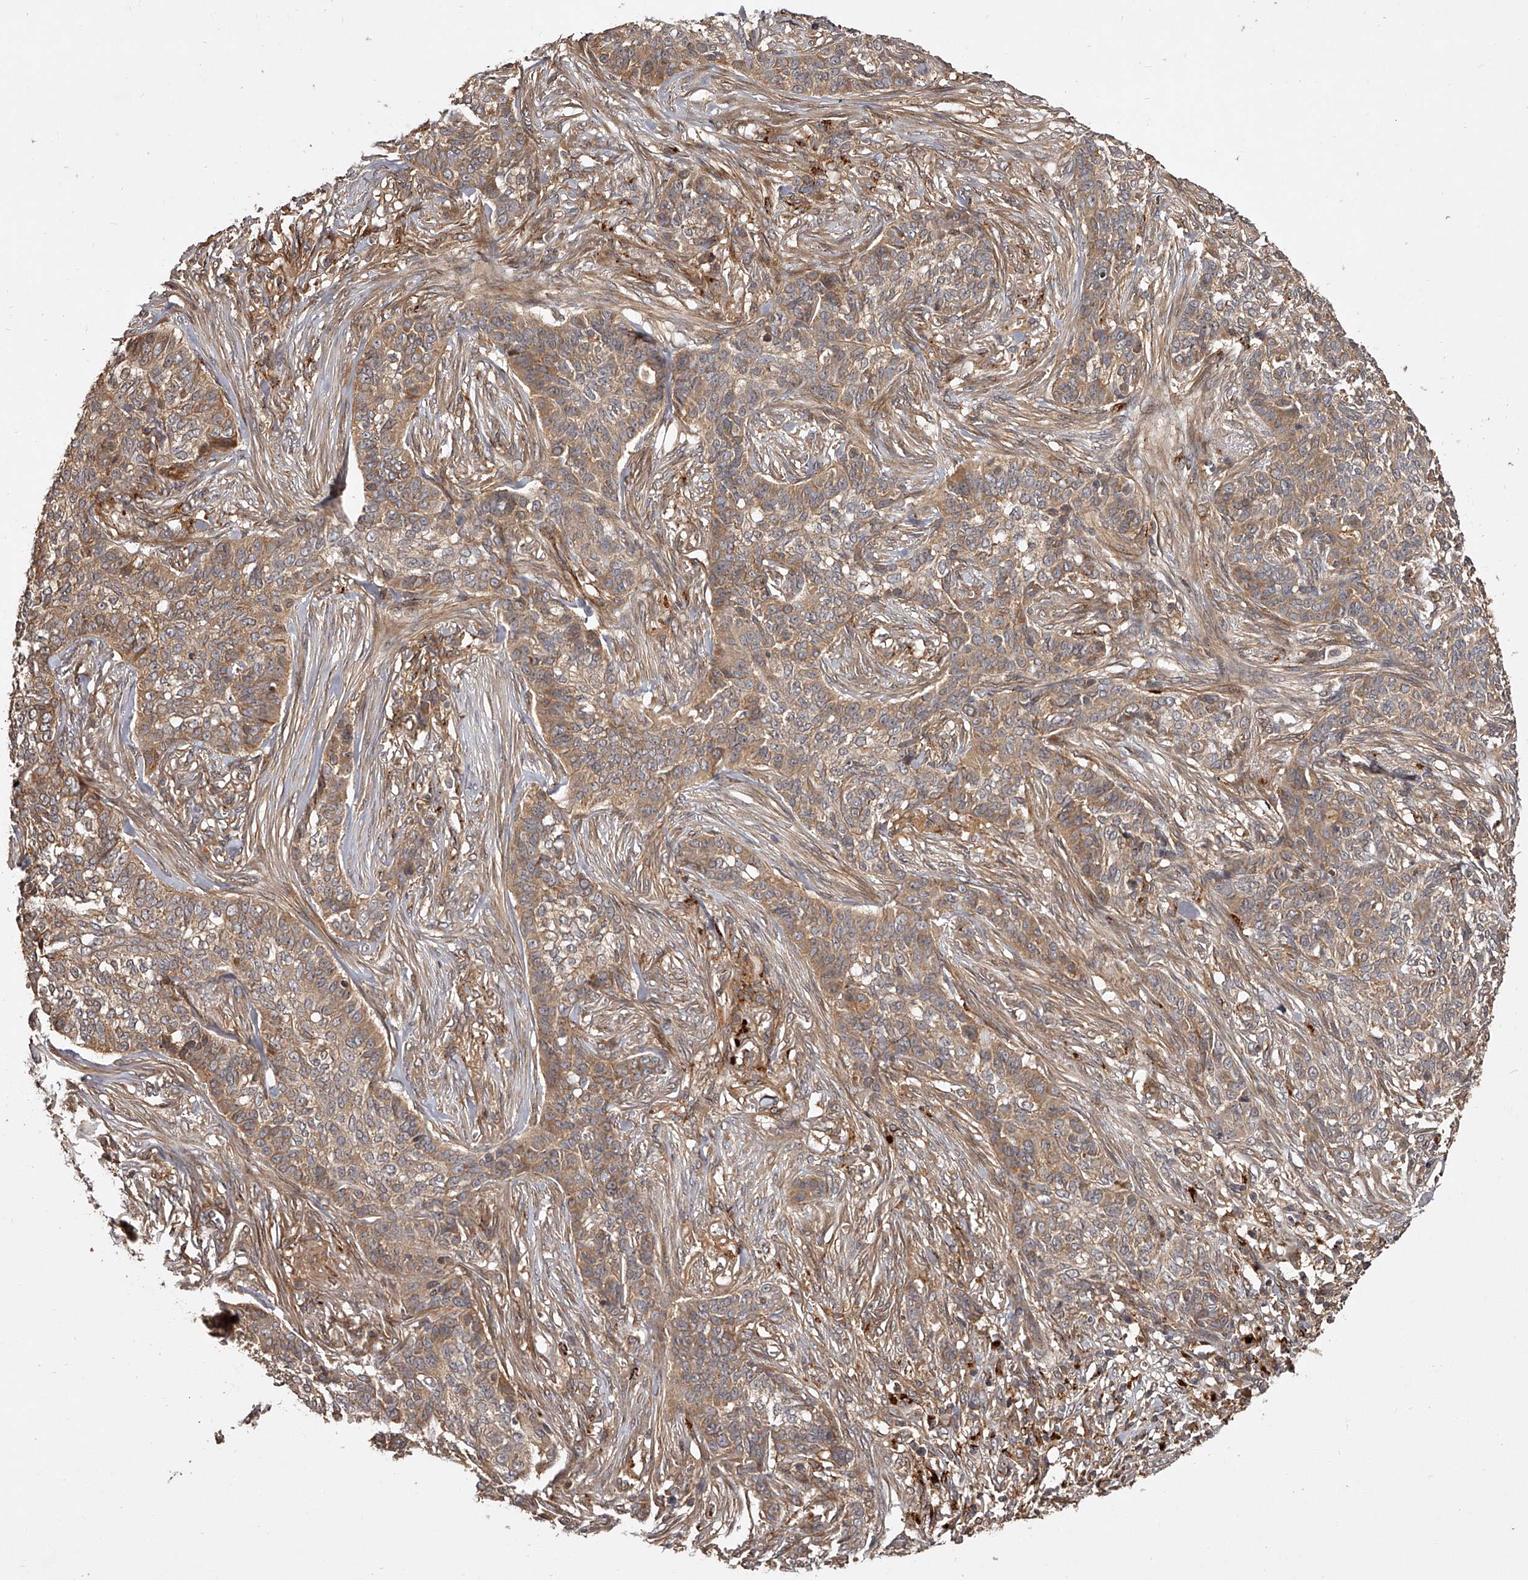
{"staining": {"intensity": "moderate", "quantity": ">75%", "location": "cytoplasmic/membranous"}, "tissue": "skin cancer", "cell_type": "Tumor cells", "image_type": "cancer", "snomed": [{"axis": "morphology", "description": "Basal cell carcinoma"}, {"axis": "topography", "description": "Skin"}], "caption": "Immunohistochemical staining of human skin cancer demonstrates medium levels of moderate cytoplasmic/membranous expression in approximately >75% of tumor cells.", "gene": "CRYZL1", "patient": {"sex": "male", "age": 85}}